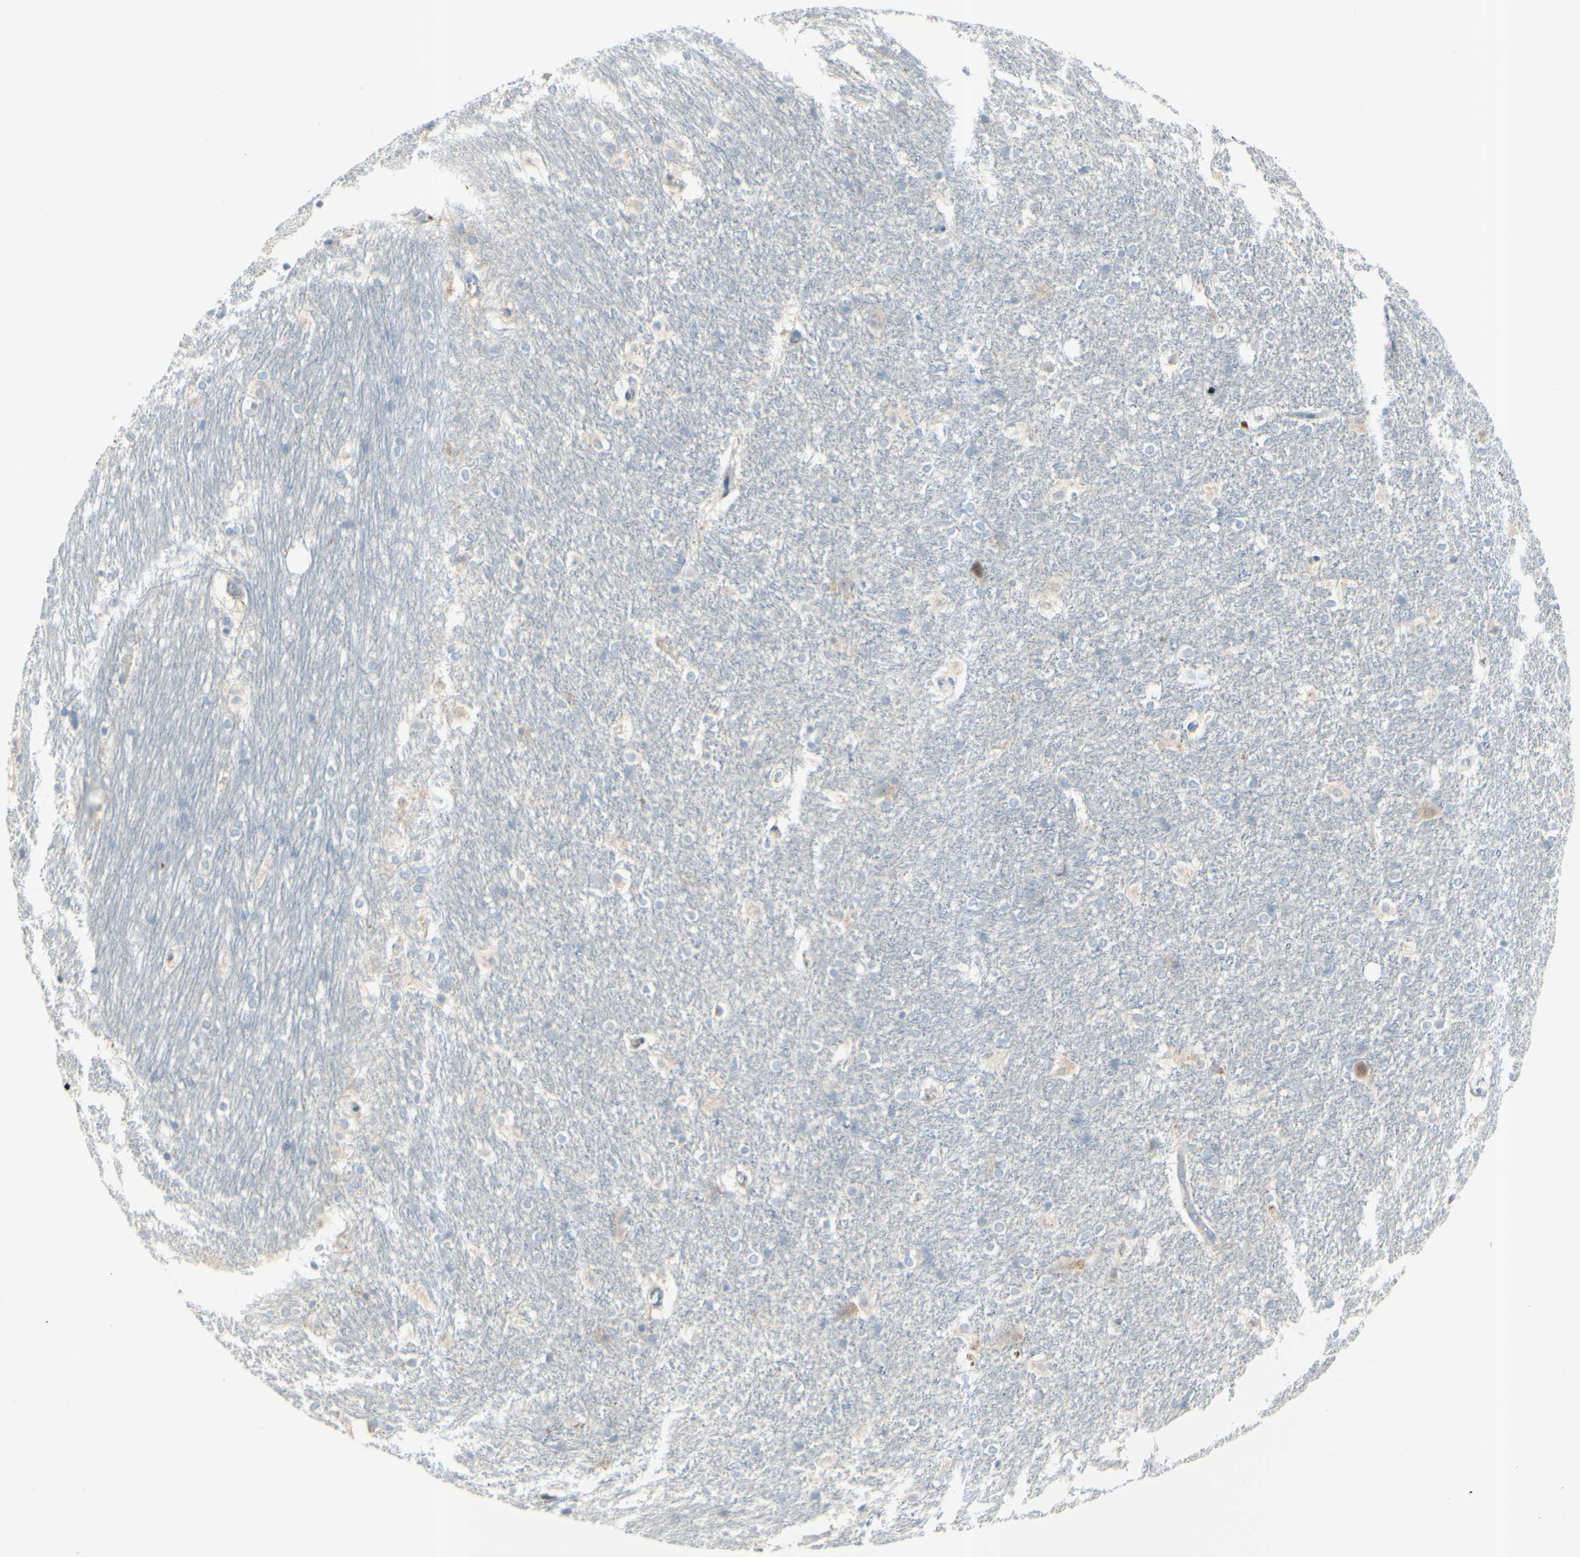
{"staining": {"intensity": "negative", "quantity": "none", "location": "none"}, "tissue": "hippocampus", "cell_type": "Glial cells", "image_type": "normal", "snomed": [{"axis": "morphology", "description": "Normal tissue, NOS"}, {"axis": "topography", "description": "Hippocampus"}], "caption": "The histopathology image demonstrates no staining of glial cells in unremarkable hippocampus.", "gene": "B4GALT1", "patient": {"sex": "female", "age": 19}}